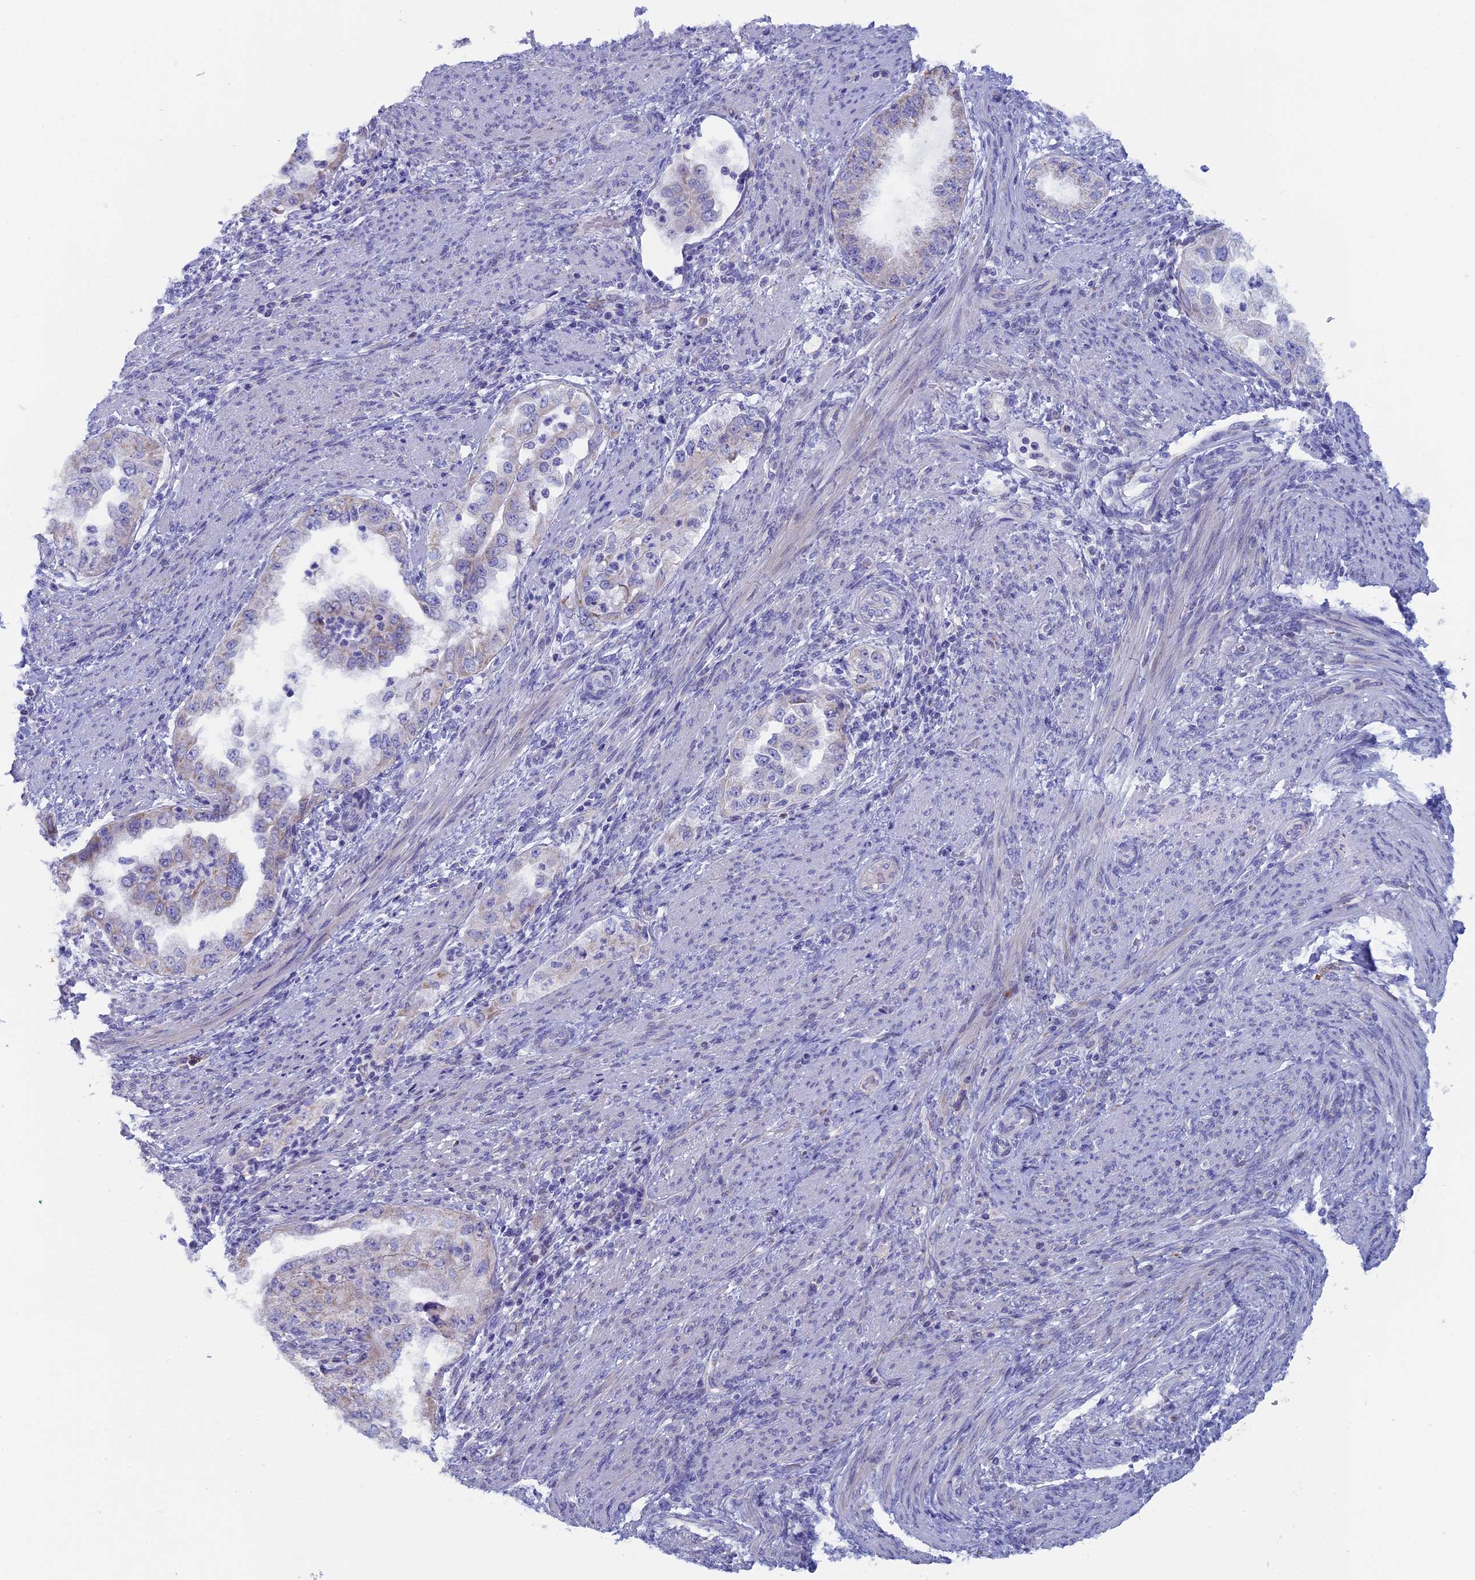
{"staining": {"intensity": "weak", "quantity": "<25%", "location": "cytoplasmic/membranous"}, "tissue": "endometrial cancer", "cell_type": "Tumor cells", "image_type": "cancer", "snomed": [{"axis": "morphology", "description": "Adenocarcinoma, NOS"}, {"axis": "topography", "description": "Endometrium"}], "caption": "IHC image of neoplastic tissue: human adenocarcinoma (endometrial) stained with DAB displays no significant protein positivity in tumor cells.", "gene": "NIBAN3", "patient": {"sex": "female", "age": 85}}